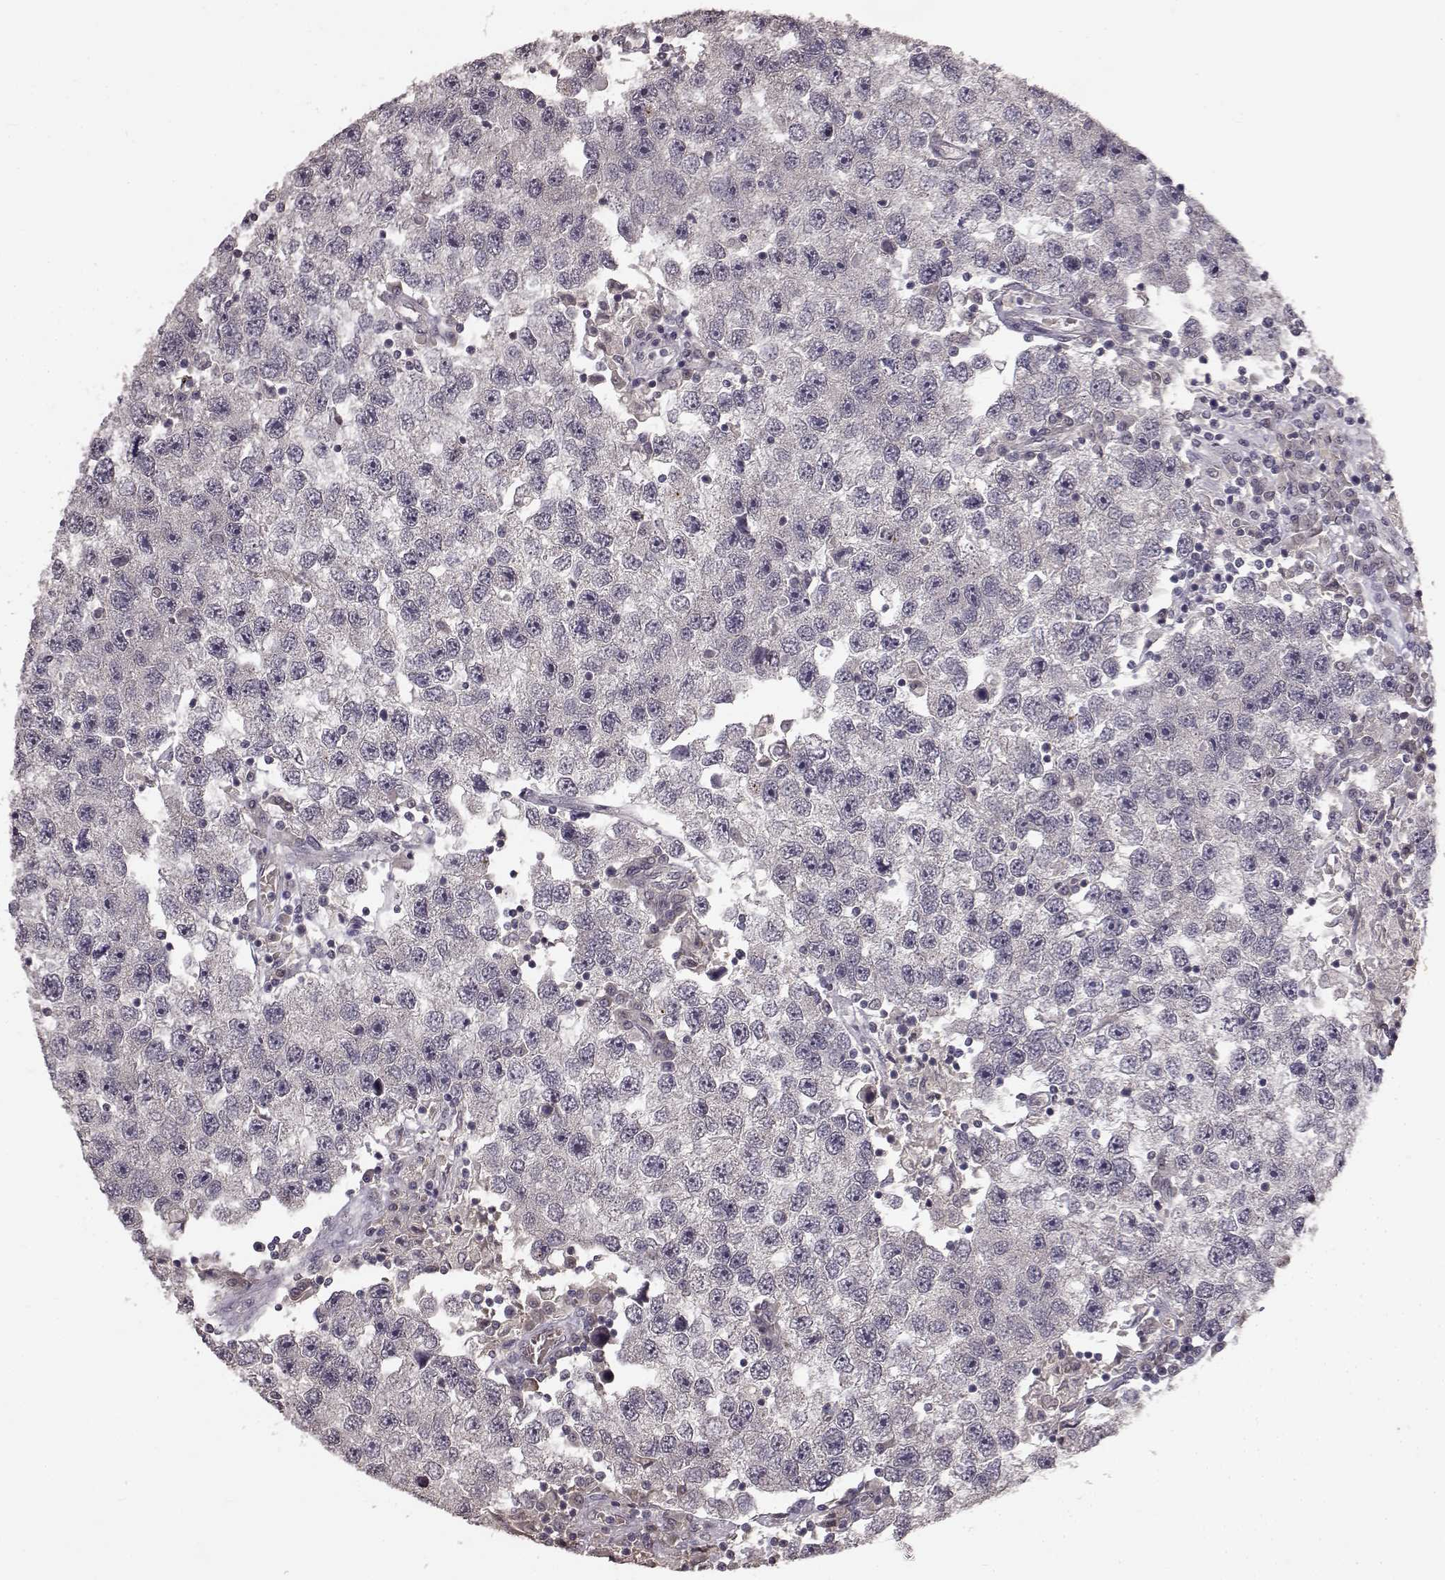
{"staining": {"intensity": "negative", "quantity": "none", "location": "none"}, "tissue": "testis cancer", "cell_type": "Tumor cells", "image_type": "cancer", "snomed": [{"axis": "morphology", "description": "Seminoma, NOS"}, {"axis": "topography", "description": "Testis"}], "caption": "DAB (3,3'-diaminobenzidine) immunohistochemical staining of human testis cancer (seminoma) displays no significant staining in tumor cells. The staining is performed using DAB (3,3'-diaminobenzidine) brown chromogen with nuclei counter-stained in using hematoxylin.", "gene": "NTRK2", "patient": {"sex": "male", "age": 26}}